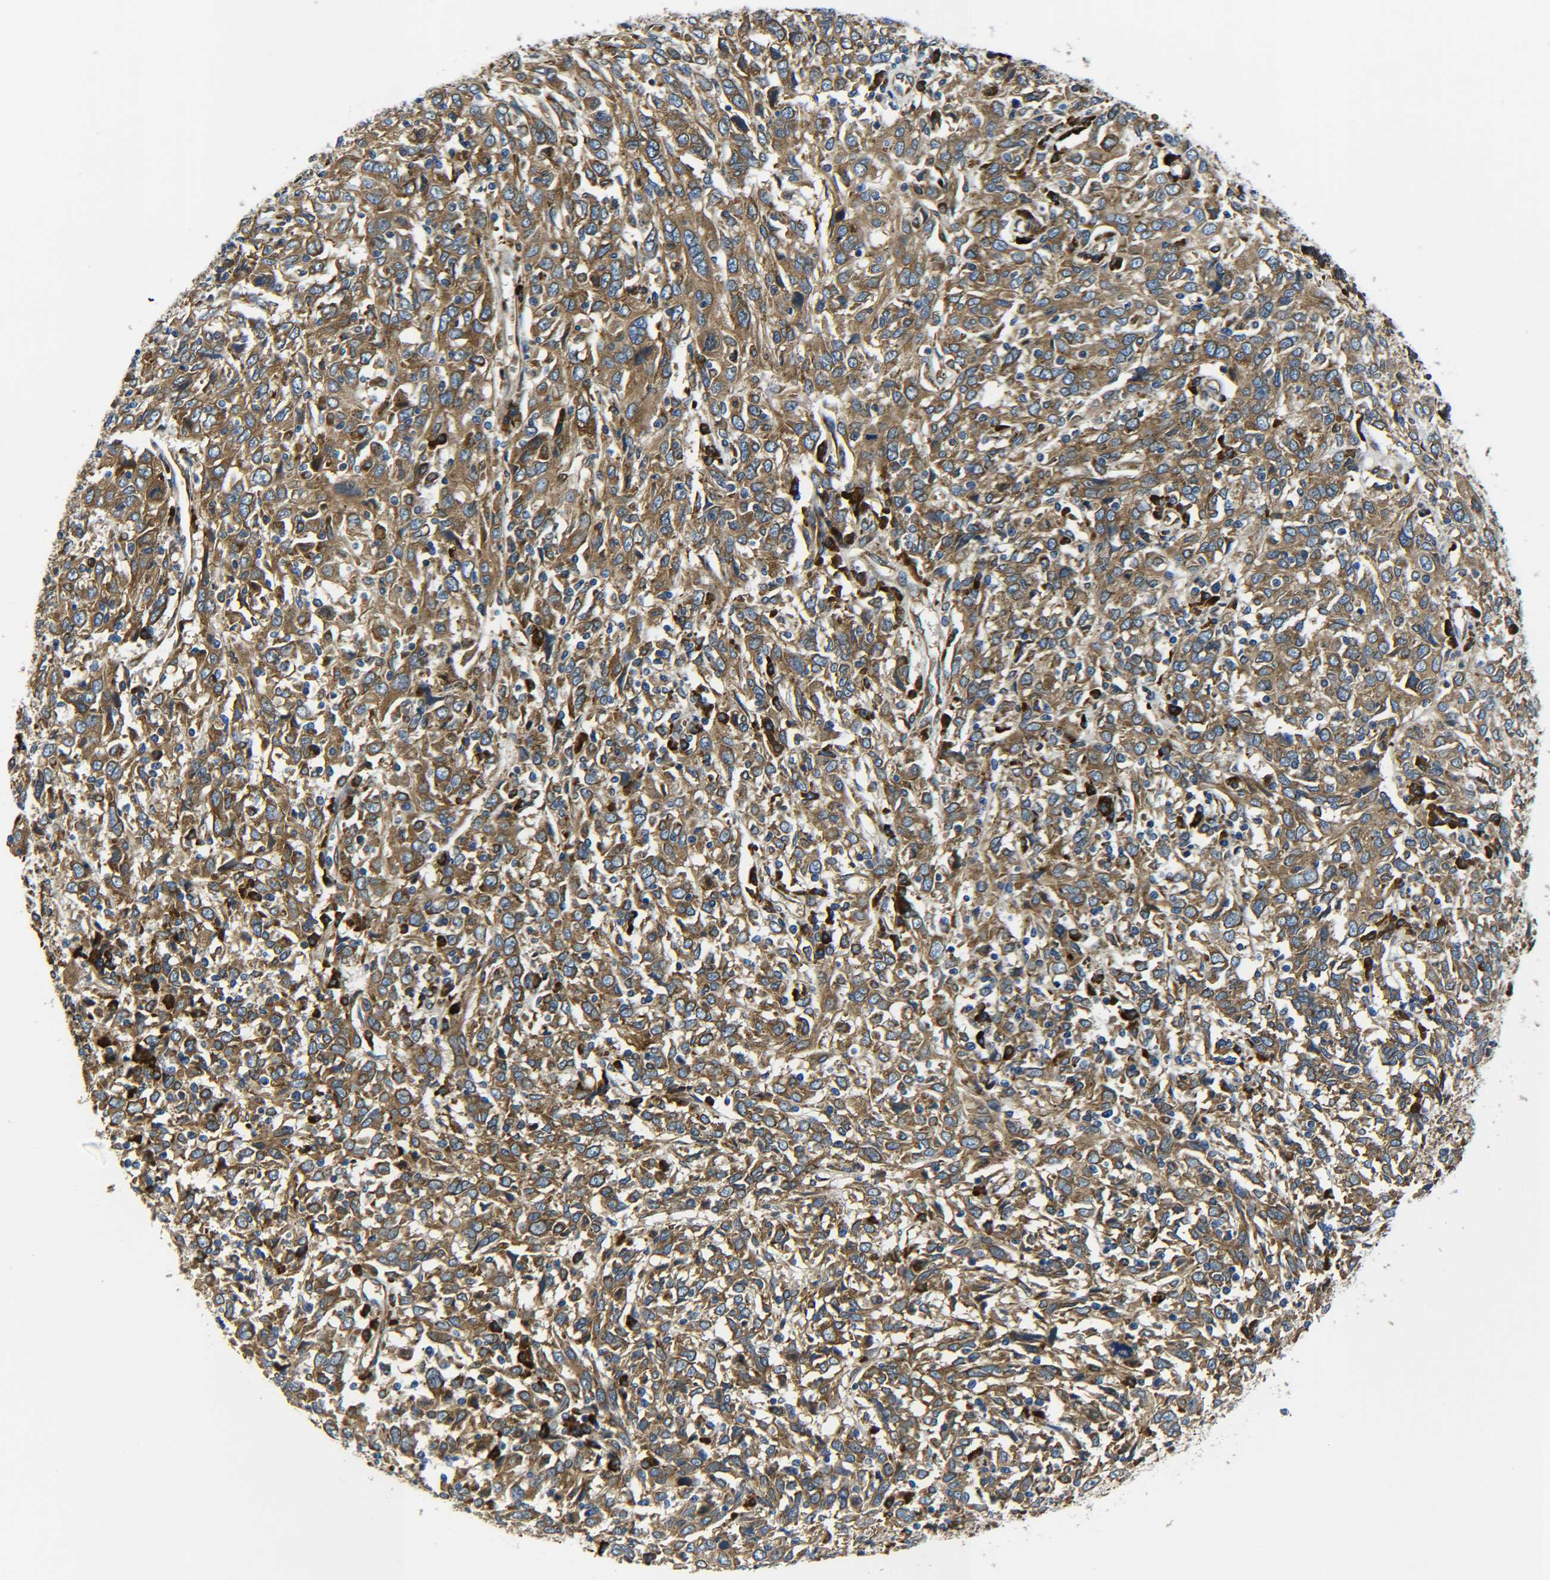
{"staining": {"intensity": "moderate", "quantity": ">75%", "location": "cytoplasmic/membranous"}, "tissue": "cervical cancer", "cell_type": "Tumor cells", "image_type": "cancer", "snomed": [{"axis": "morphology", "description": "Squamous cell carcinoma, NOS"}, {"axis": "topography", "description": "Cervix"}], "caption": "A brown stain shows moderate cytoplasmic/membranous staining of a protein in squamous cell carcinoma (cervical) tumor cells.", "gene": "PREB", "patient": {"sex": "female", "age": 46}}